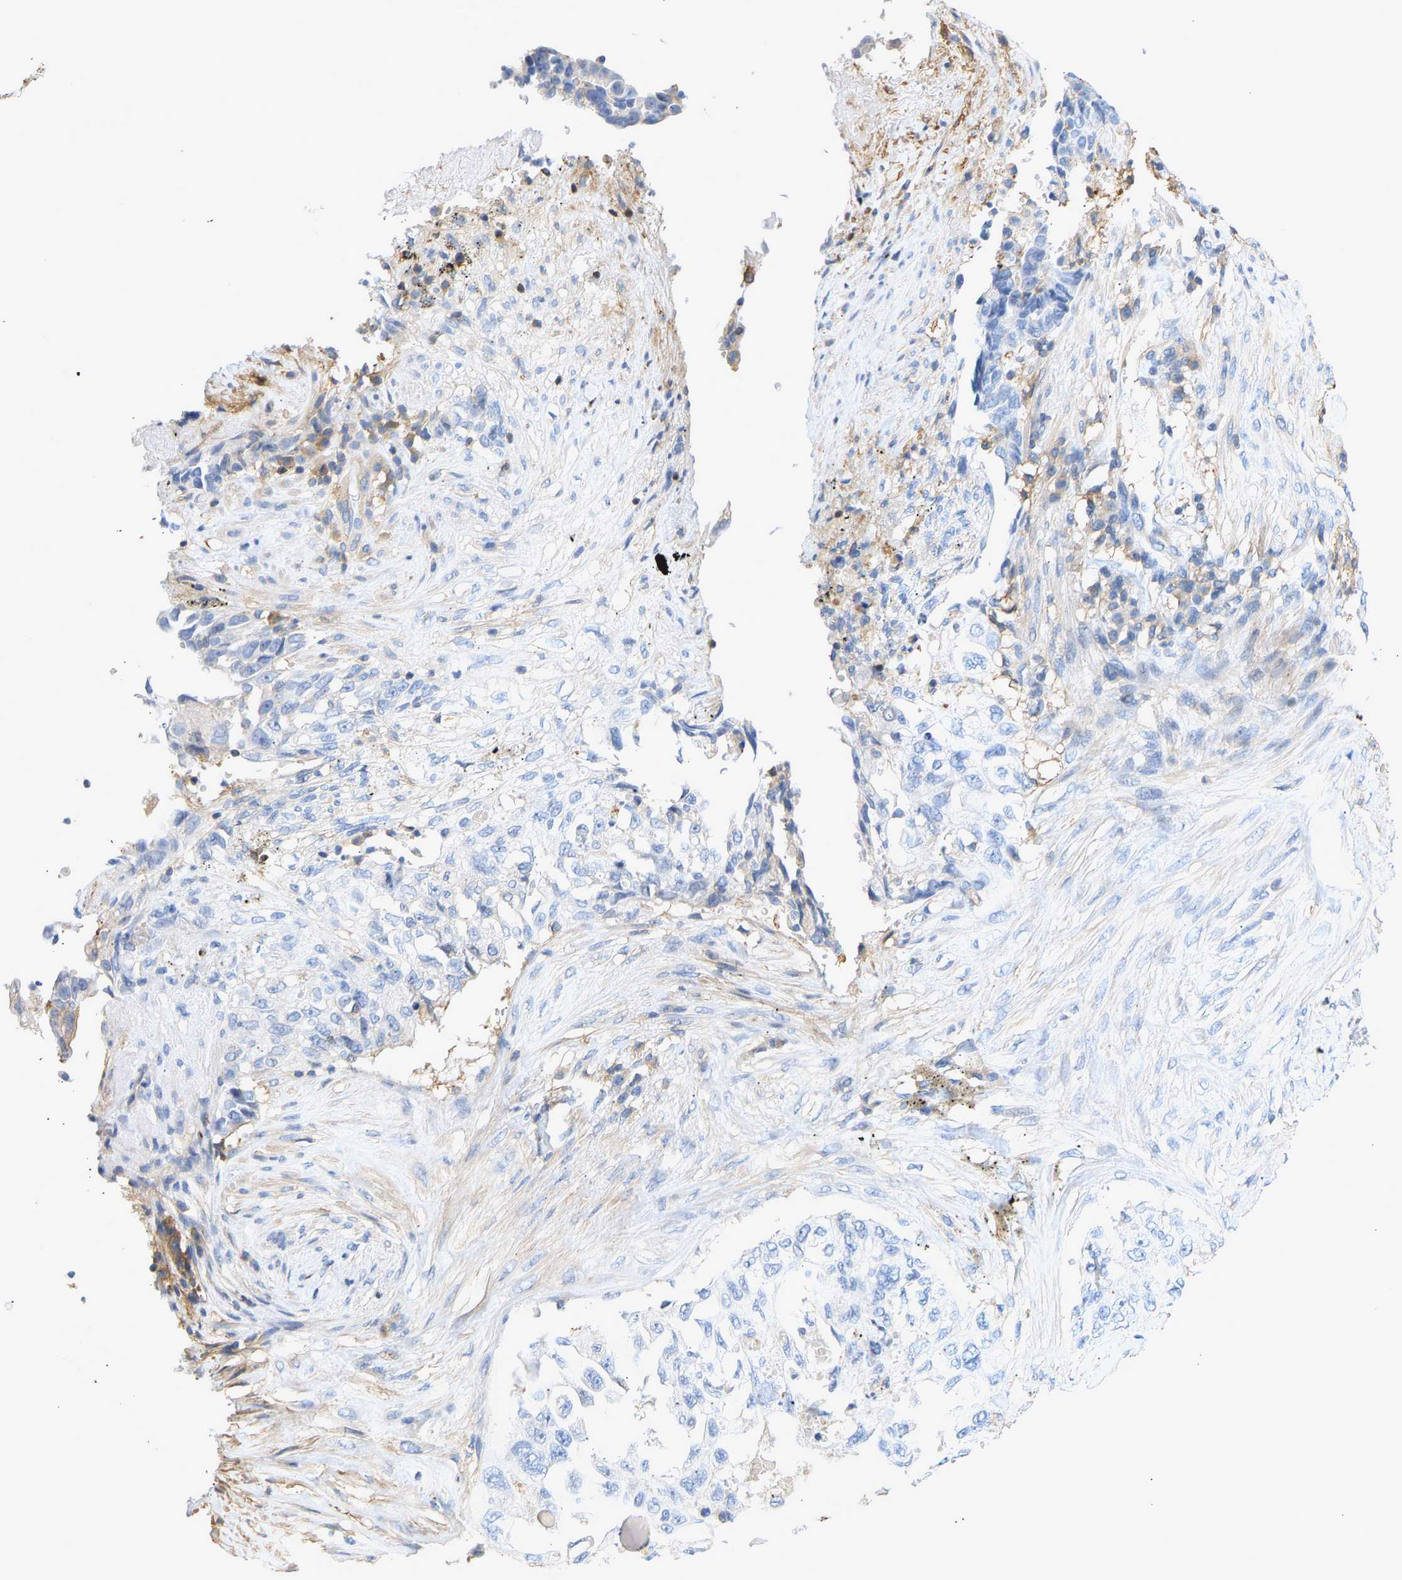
{"staining": {"intensity": "negative", "quantity": "none", "location": "none"}, "tissue": "lung cancer", "cell_type": "Tumor cells", "image_type": "cancer", "snomed": [{"axis": "morphology", "description": "Adenocarcinoma, NOS"}, {"axis": "topography", "description": "Lung"}], "caption": "DAB (3,3'-diaminobenzidine) immunohistochemical staining of lung cancer (adenocarcinoma) exhibits no significant positivity in tumor cells.", "gene": "BVES", "patient": {"sex": "female", "age": 51}}